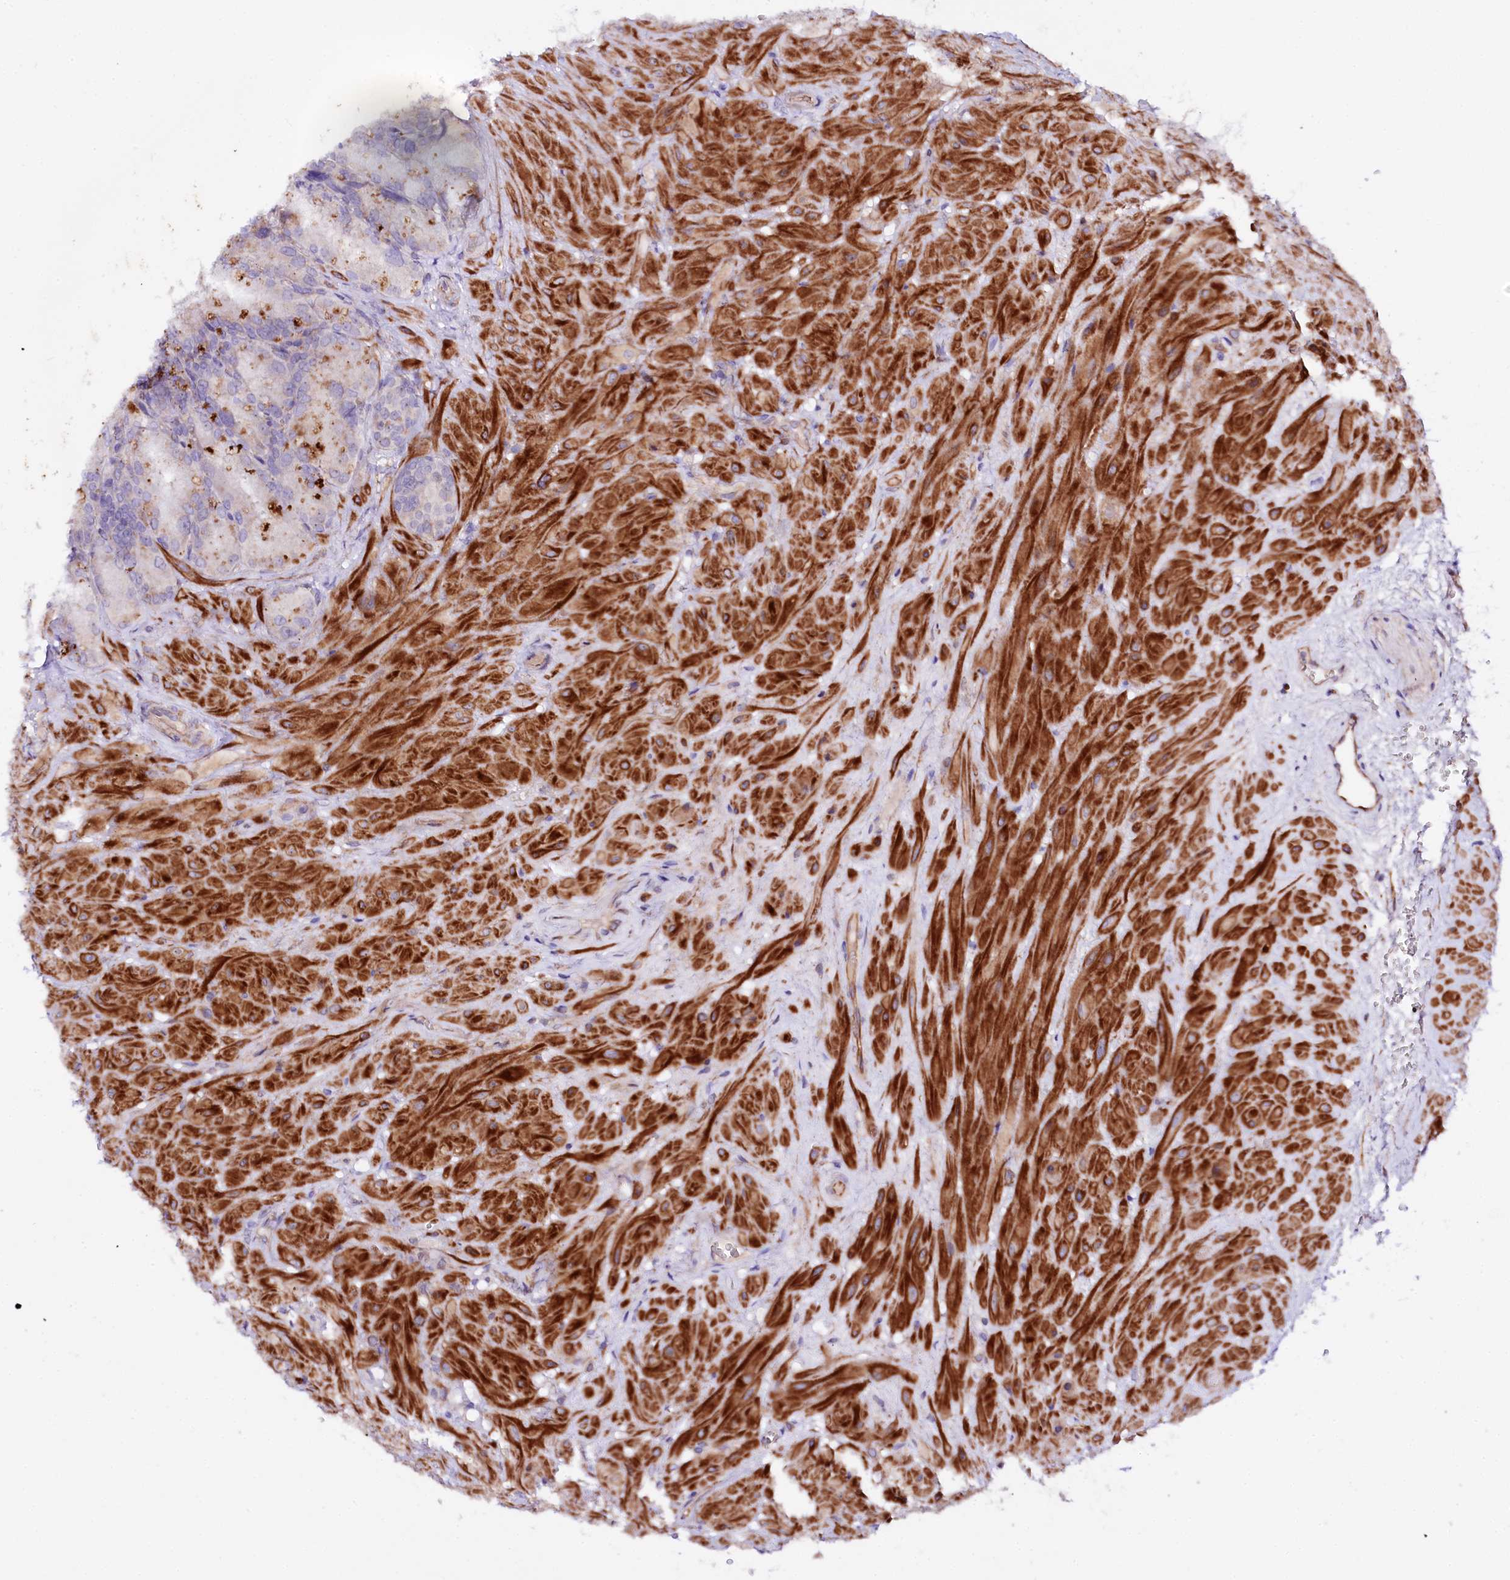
{"staining": {"intensity": "negative", "quantity": "none", "location": "none"}, "tissue": "seminal vesicle", "cell_type": "Glandular cells", "image_type": "normal", "snomed": [{"axis": "morphology", "description": "Normal tissue, NOS"}, {"axis": "topography", "description": "Seminal veicle"}], "caption": "Glandular cells show no significant protein expression in unremarkable seminal vesicle.", "gene": "SLC7A1", "patient": {"sex": "male", "age": 62}}